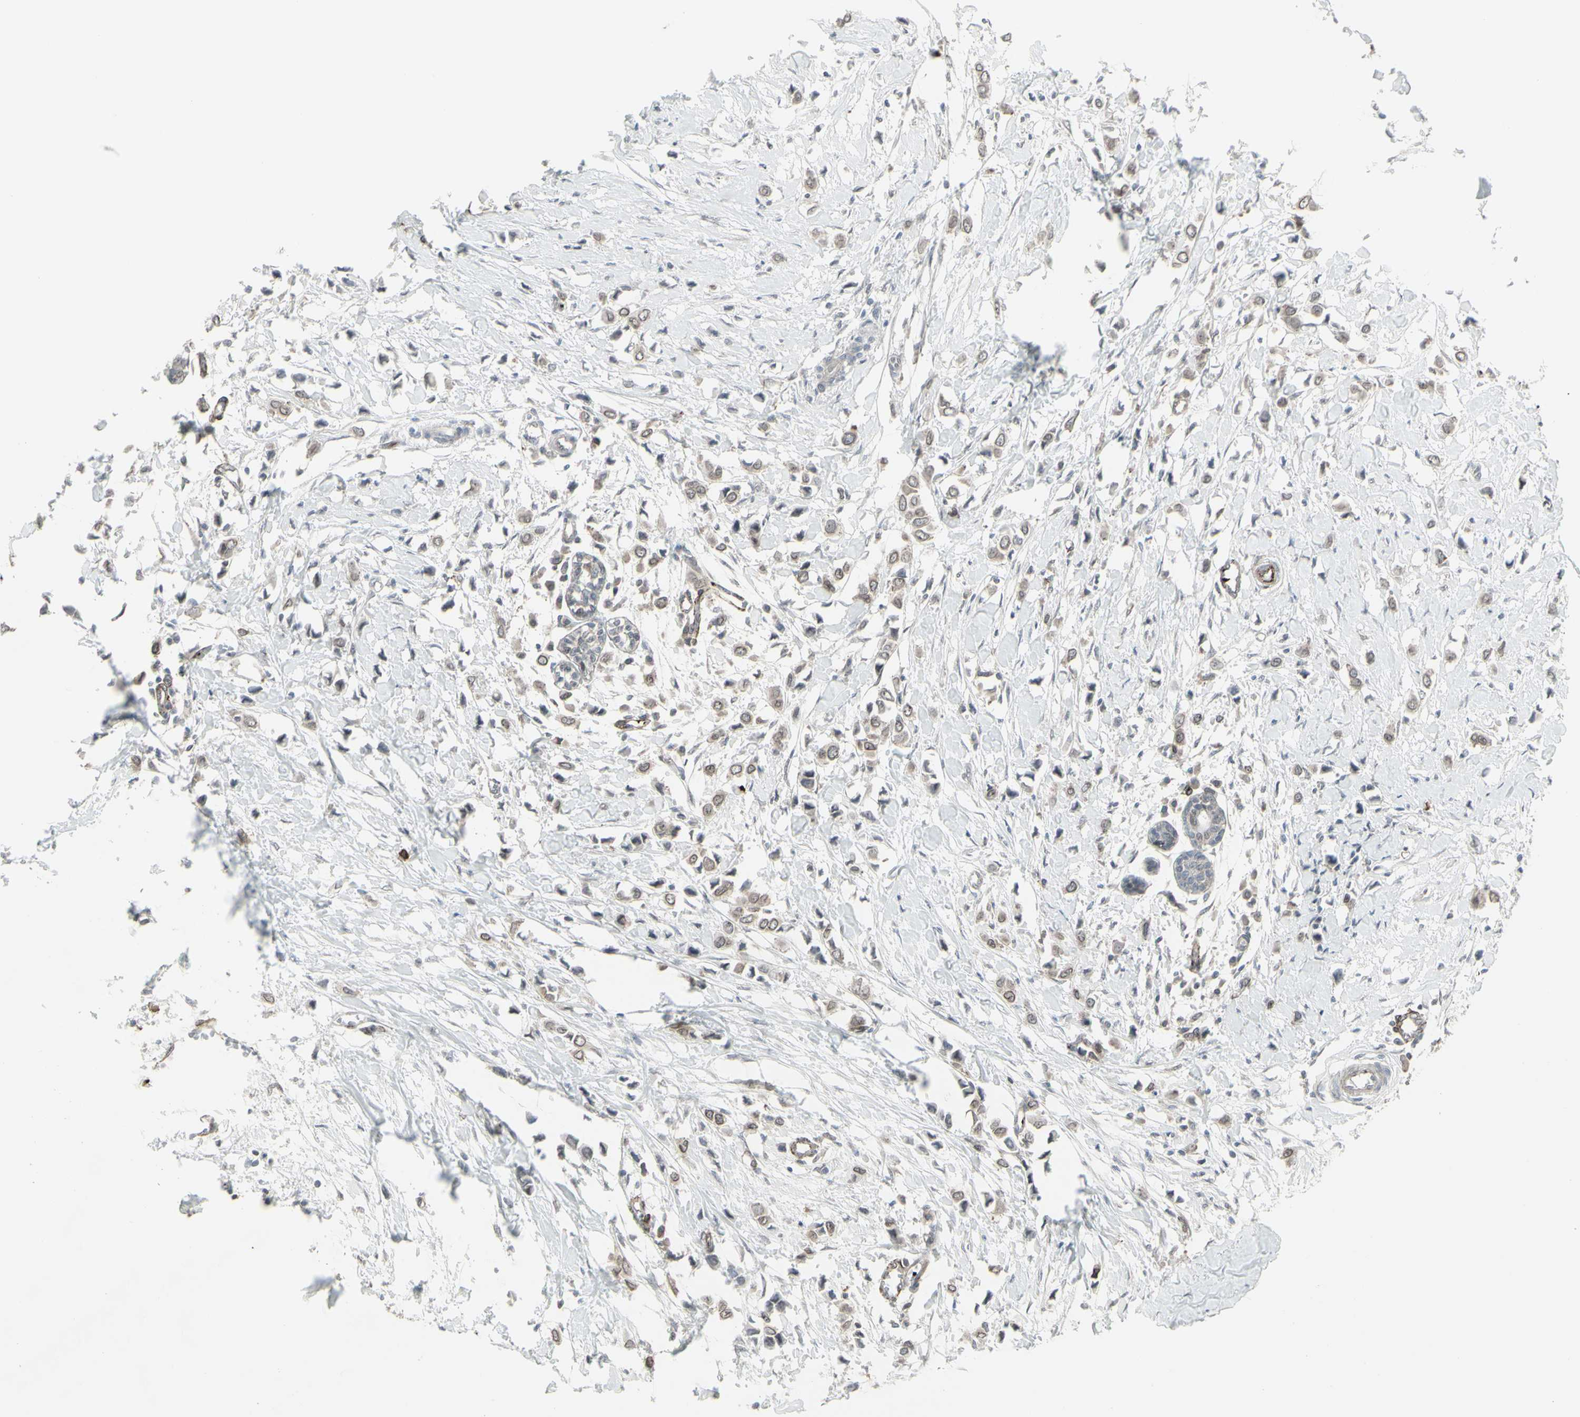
{"staining": {"intensity": "moderate", "quantity": ">75%", "location": "cytoplasmic/membranous,nuclear"}, "tissue": "breast cancer", "cell_type": "Tumor cells", "image_type": "cancer", "snomed": [{"axis": "morphology", "description": "Lobular carcinoma"}, {"axis": "topography", "description": "Breast"}], "caption": "Breast lobular carcinoma tissue reveals moderate cytoplasmic/membranous and nuclear staining in about >75% of tumor cells, visualized by immunohistochemistry.", "gene": "DTX3L", "patient": {"sex": "female", "age": 51}}